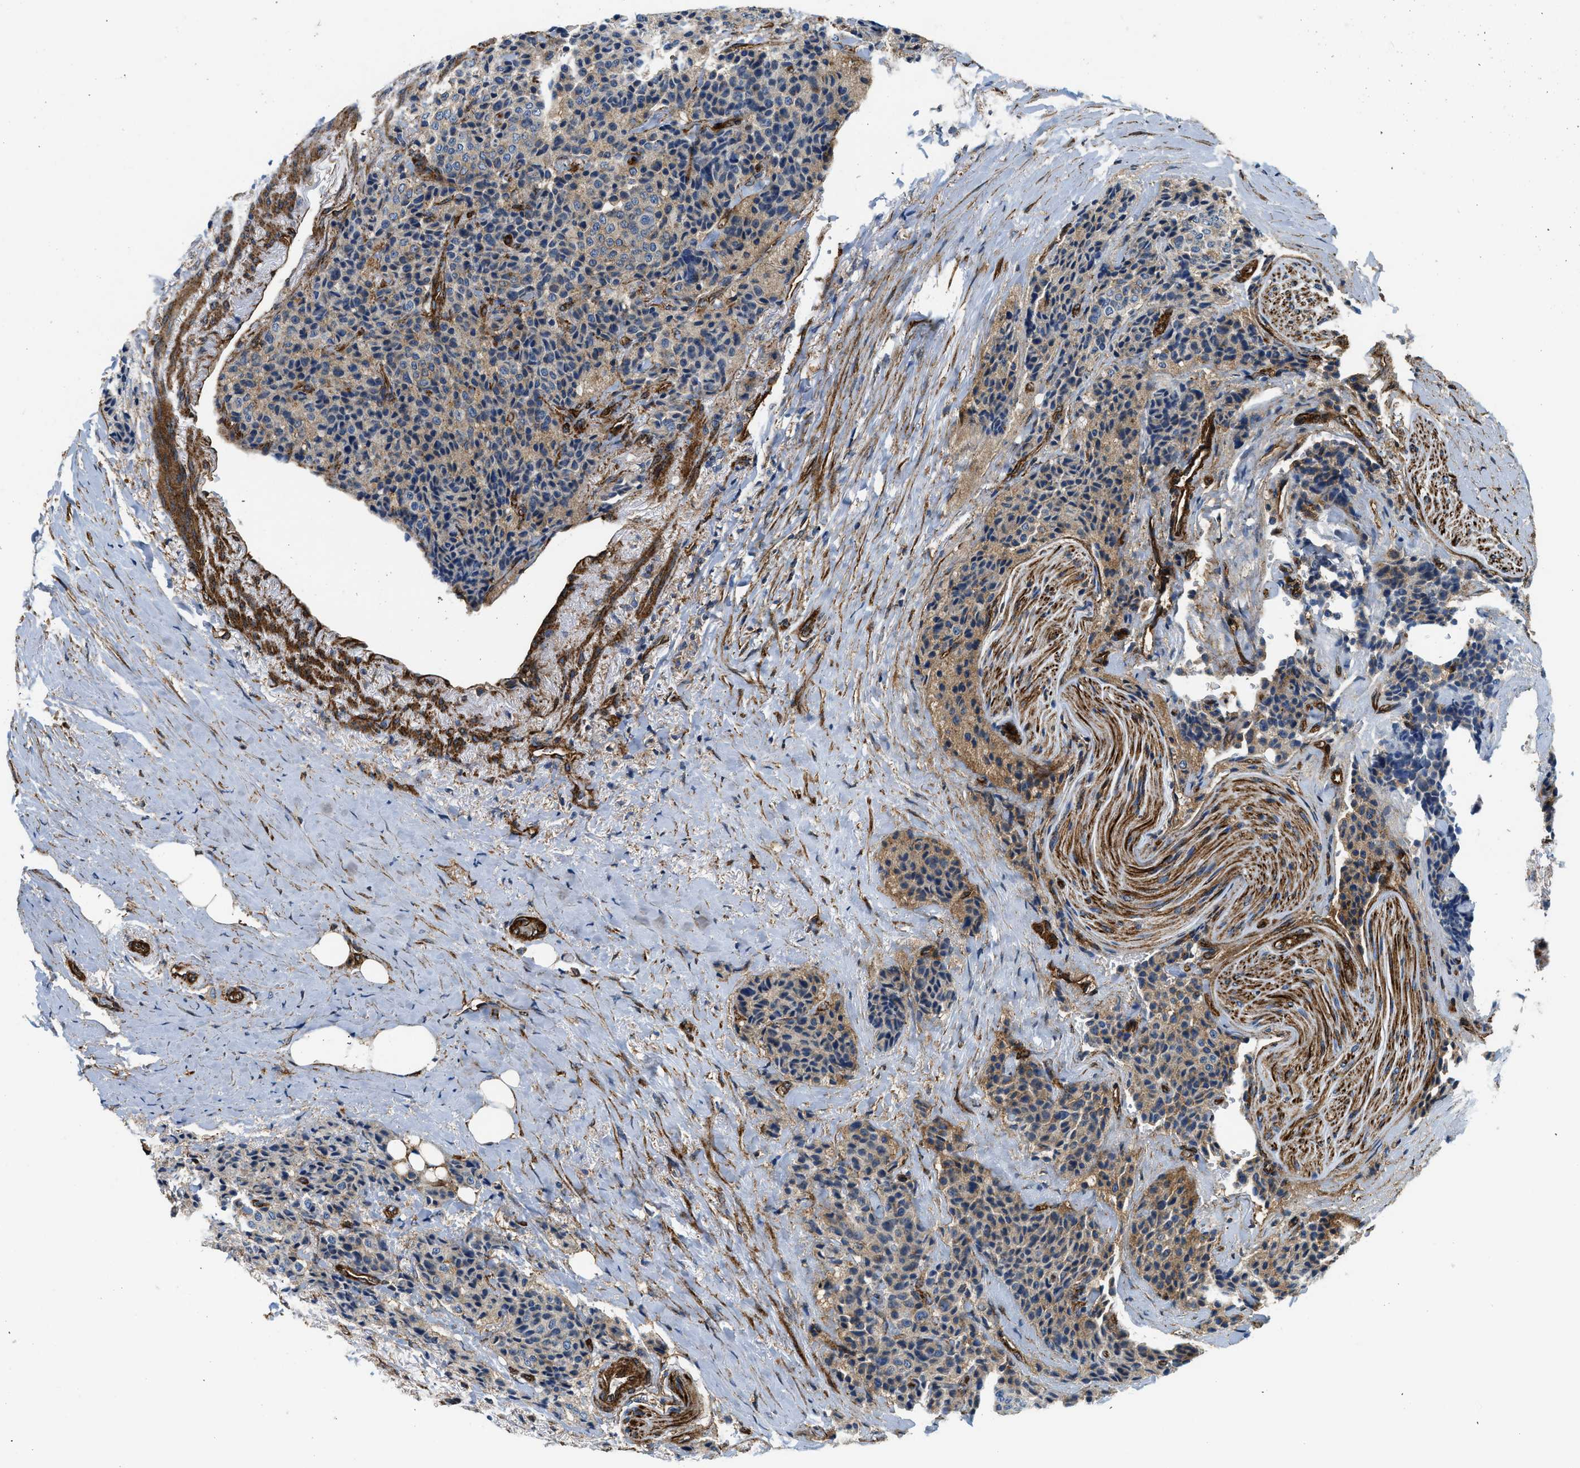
{"staining": {"intensity": "weak", "quantity": ">75%", "location": "cytoplasmic/membranous"}, "tissue": "carcinoid", "cell_type": "Tumor cells", "image_type": "cancer", "snomed": [{"axis": "morphology", "description": "Carcinoid, malignant, NOS"}, {"axis": "topography", "description": "Colon"}], "caption": "A brown stain highlights weak cytoplasmic/membranous staining of a protein in malignant carcinoid tumor cells.", "gene": "HIP1", "patient": {"sex": "female", "age": 61}}